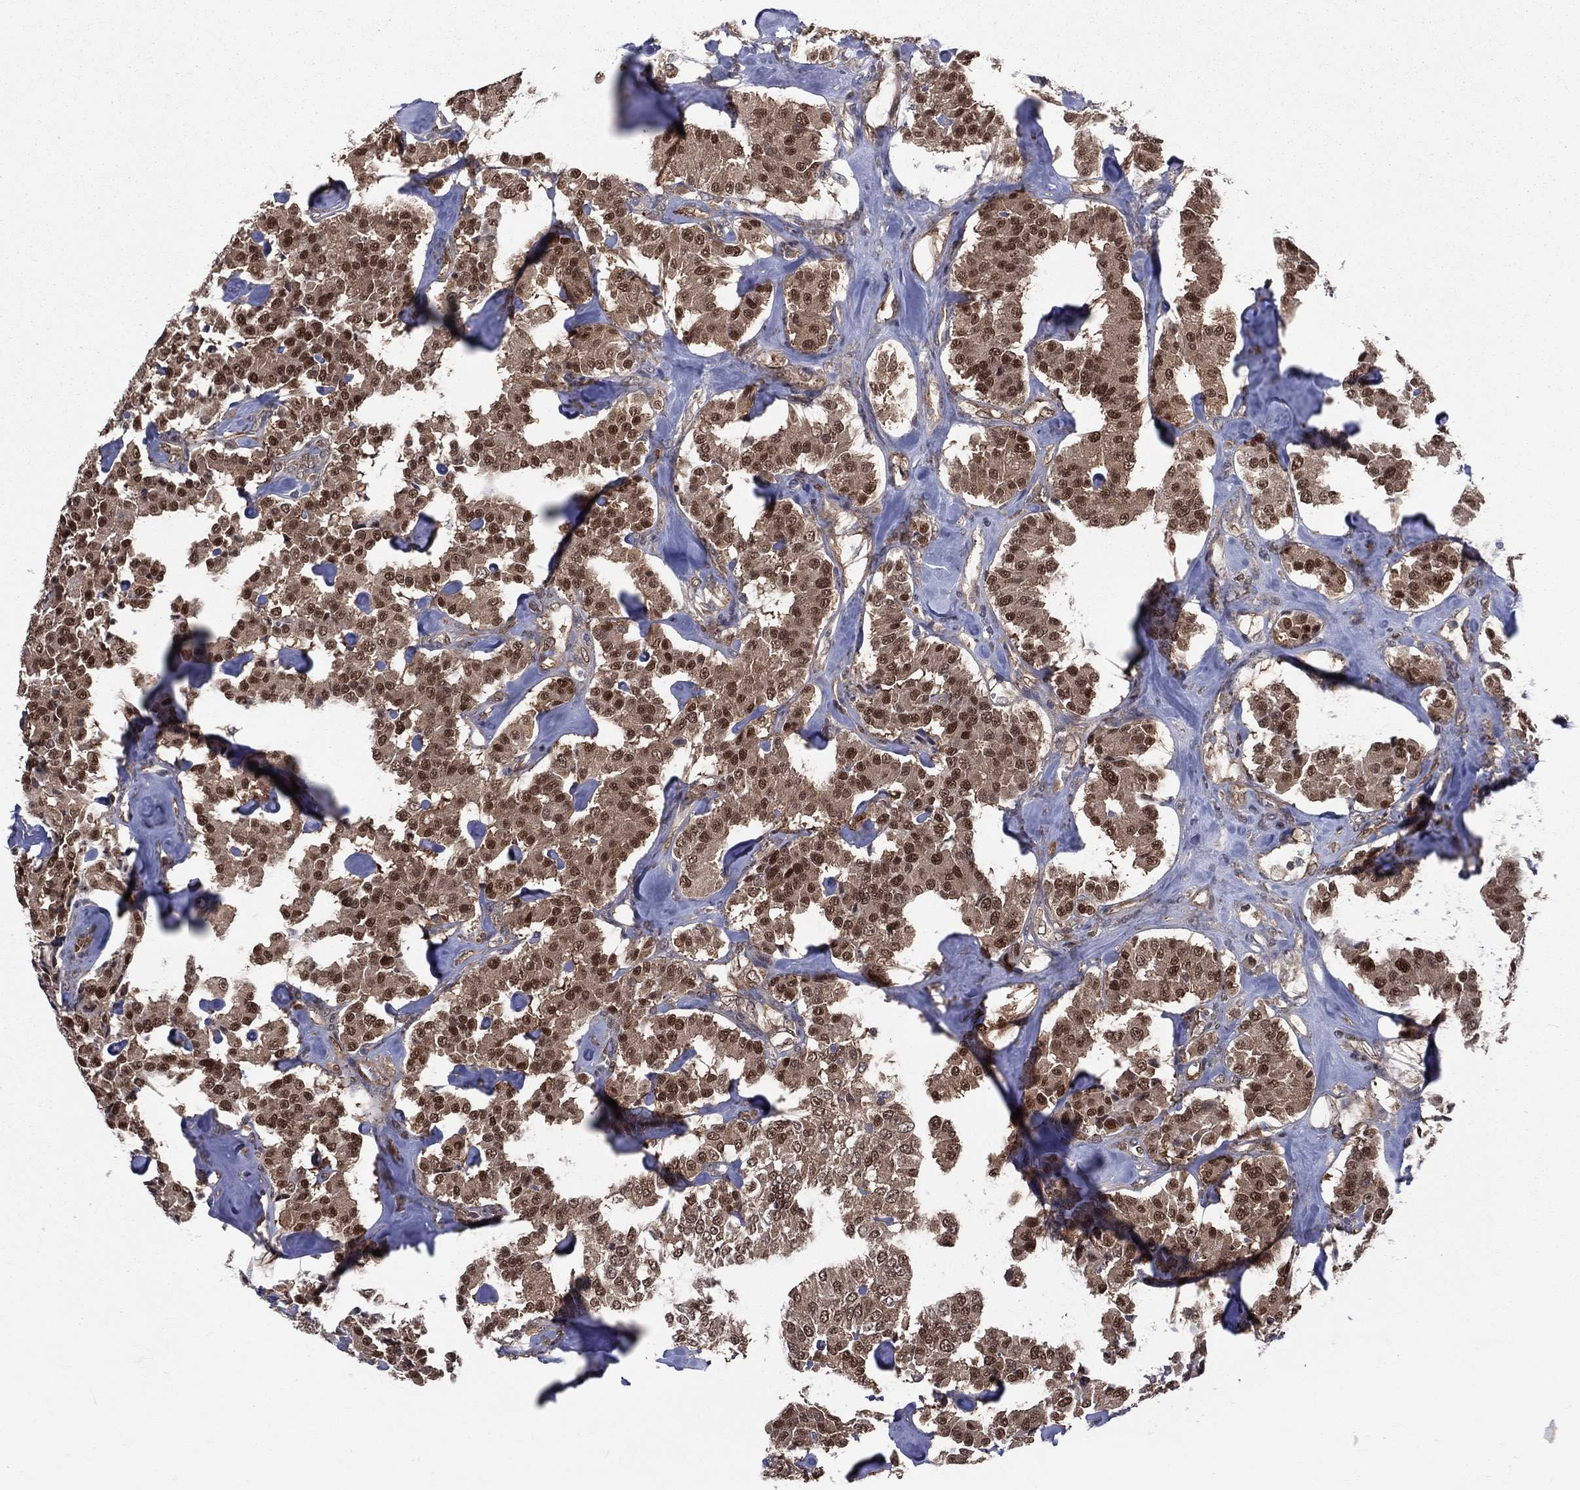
{"staining": {"intensity": "moderate", "quantity": ">75%", "location": "cytoplasmic/membranous,nuclear"}, "tissue": "carcinoid", "cell_type": "Tumor cells", "image_type": "cancer", "snomed": [{"axis": "morphology", "description": "Carcinoid, malignant, NOS"}, {"axis": "topography", "description": "Pancreas"}], "caption": "Carcinoid (malignant) stained with DAB IHC displays medium levels of moderate cytoplasmic/membranous and nuclear expression in approximately >75% of tumor cells. Using DAB (brown) and hematoxylin (blue) stains, captured at high magnification using brightfield microscopy.", "gene": "GMPR2", "patient": {"sex": "male", "age": 41}}